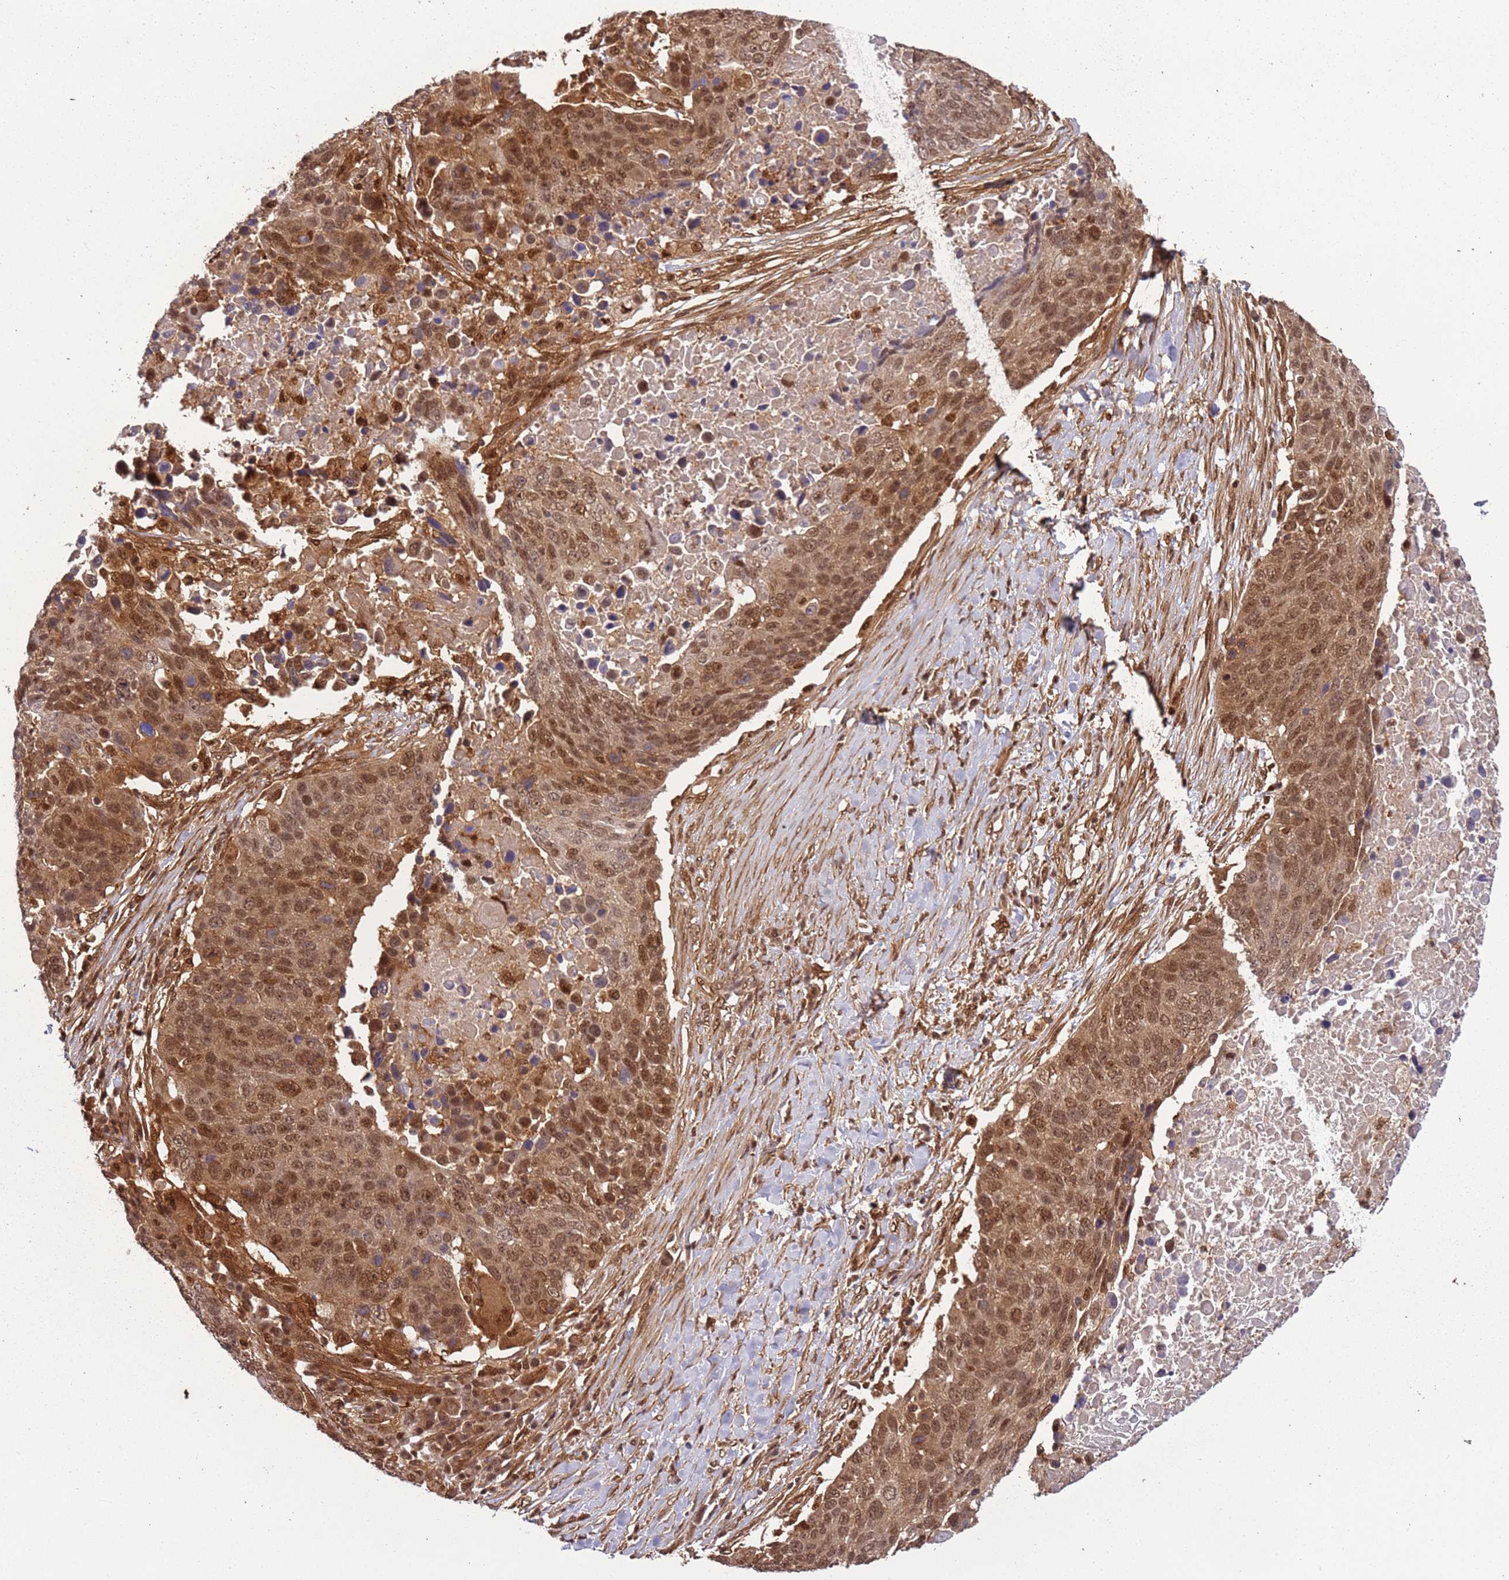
{"staining": {"intensity": "moderate", "quantity": ">75%", "location": "cytoplasmic/membranous,nuclear"}, "tissue": "lung cancer", "cell_type": "Tumor cells", "image_type": "cancer", "snomed": [{"axis": "morphology", "description": "Normal tissue, NOS"}, {"axis": "morphology", "description": "Squamous cell carcinoma, NOS"}, {"axis": "topography", "description": "Lymph node"}, {"axis": "topography", "description": "Lung"}], "caption": "This is a histology image of IHC staining of squamous cell carcinoma (lung), which shows moderate expression in the cytoplasmic/membranous and nuclear of tumor cells.", "gene": "PGLS", "patient": {"sex": "male", "age": 66}}